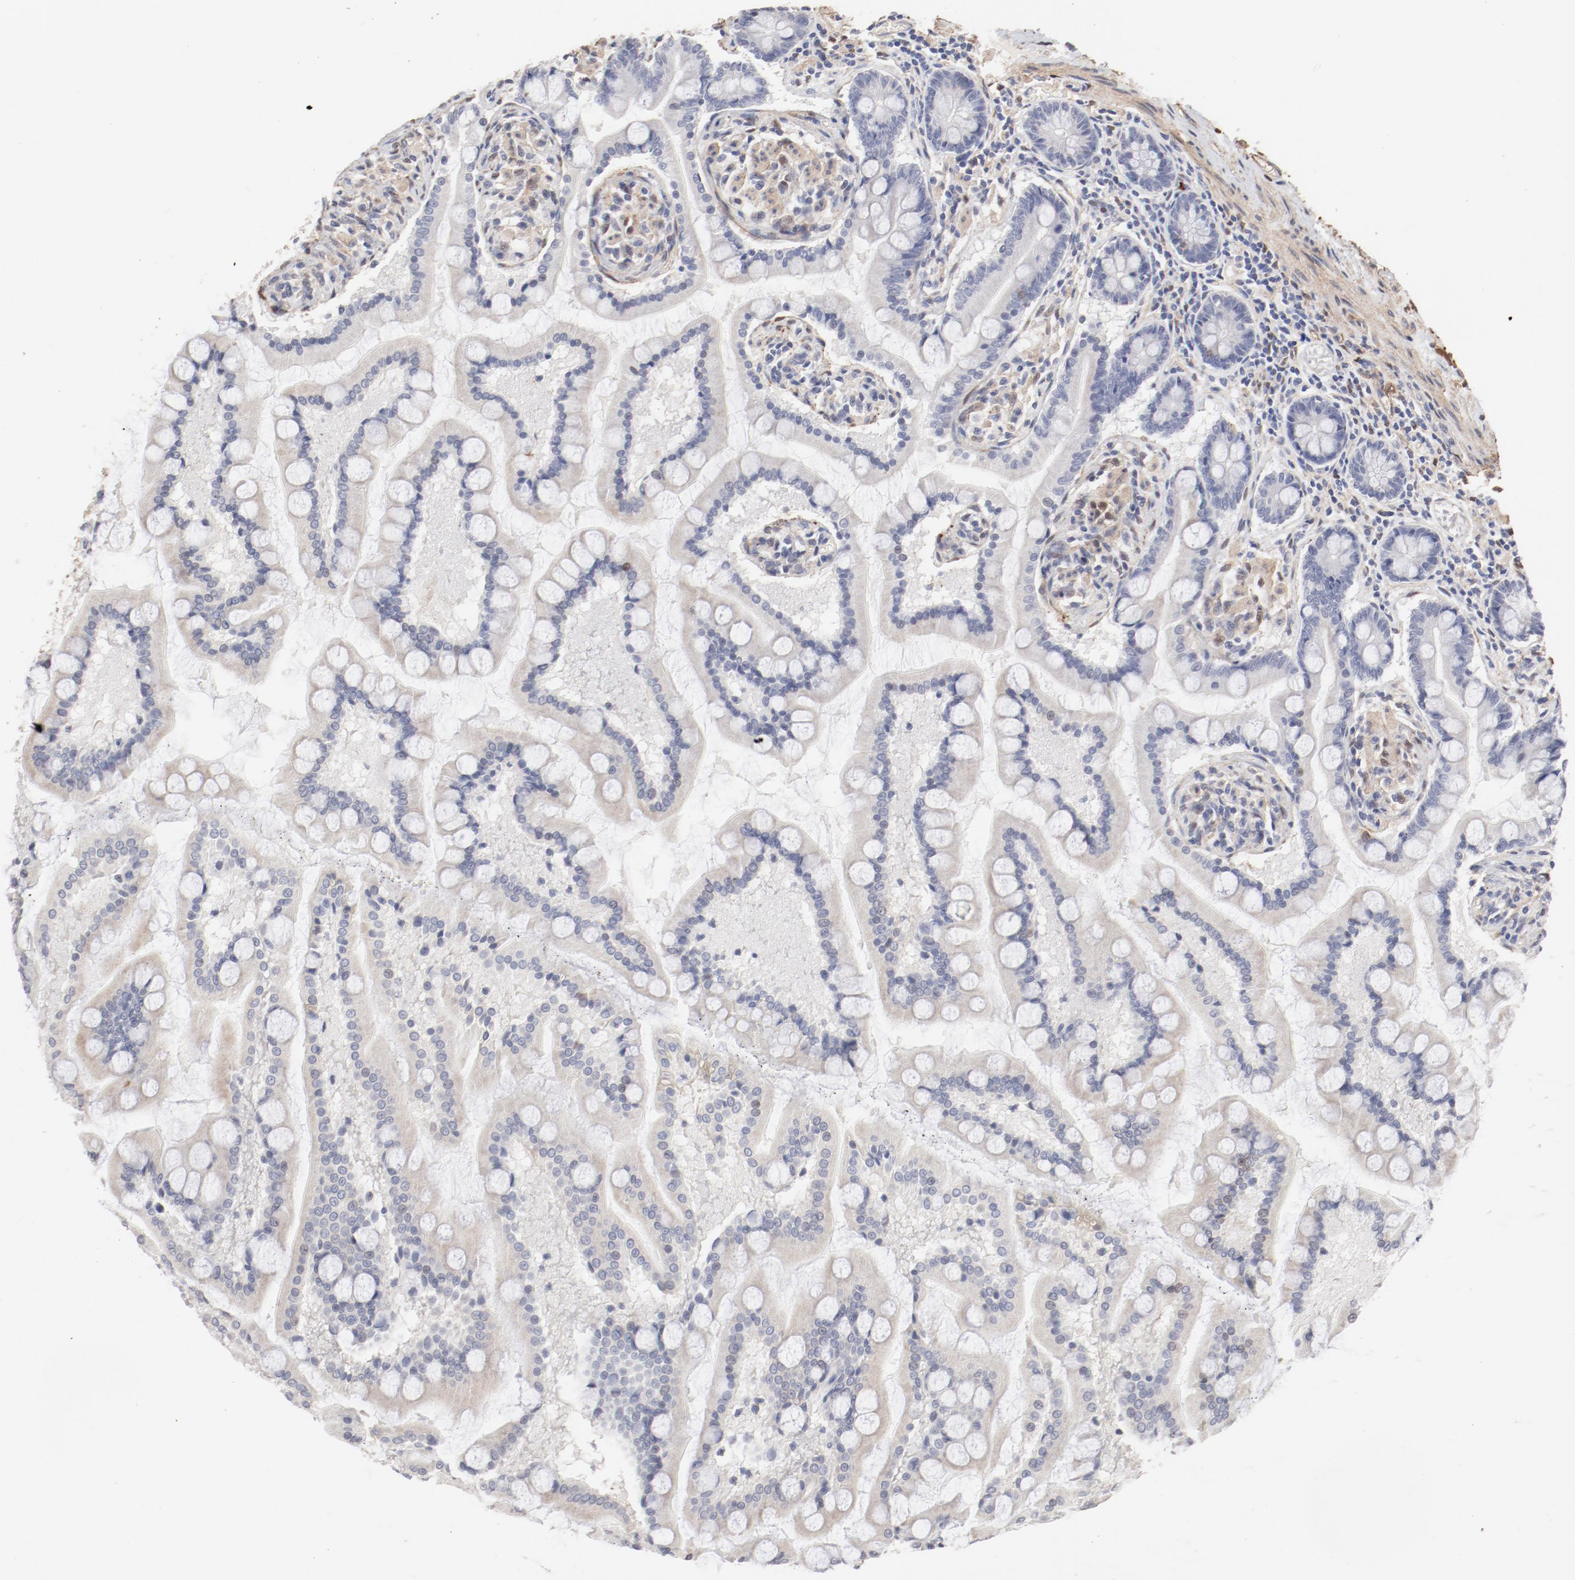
{"staining": {"intensity": "negative", "quantity": "none", "location": "none"}, "tissue": "small intestine", "cell_type": "Glandular cells", "image_type": "normal", "snomed": [{"axis": "morphology", "description": "Normal tissue, NOS"}, {"axis": "topography", "description": "Small intestine"}], "caption": "IHC of normal small intestine exhibits no staining in glandular cells. The staining was performed using DAB (3,3'-diaminobenzidine) to visualize the protein expression in brown, while the nuclei were stained in blue with hematoxylin (Magnification: 20x).", "gene": "MAGED4B", "patient": {"sex": "male", "age": 41}}